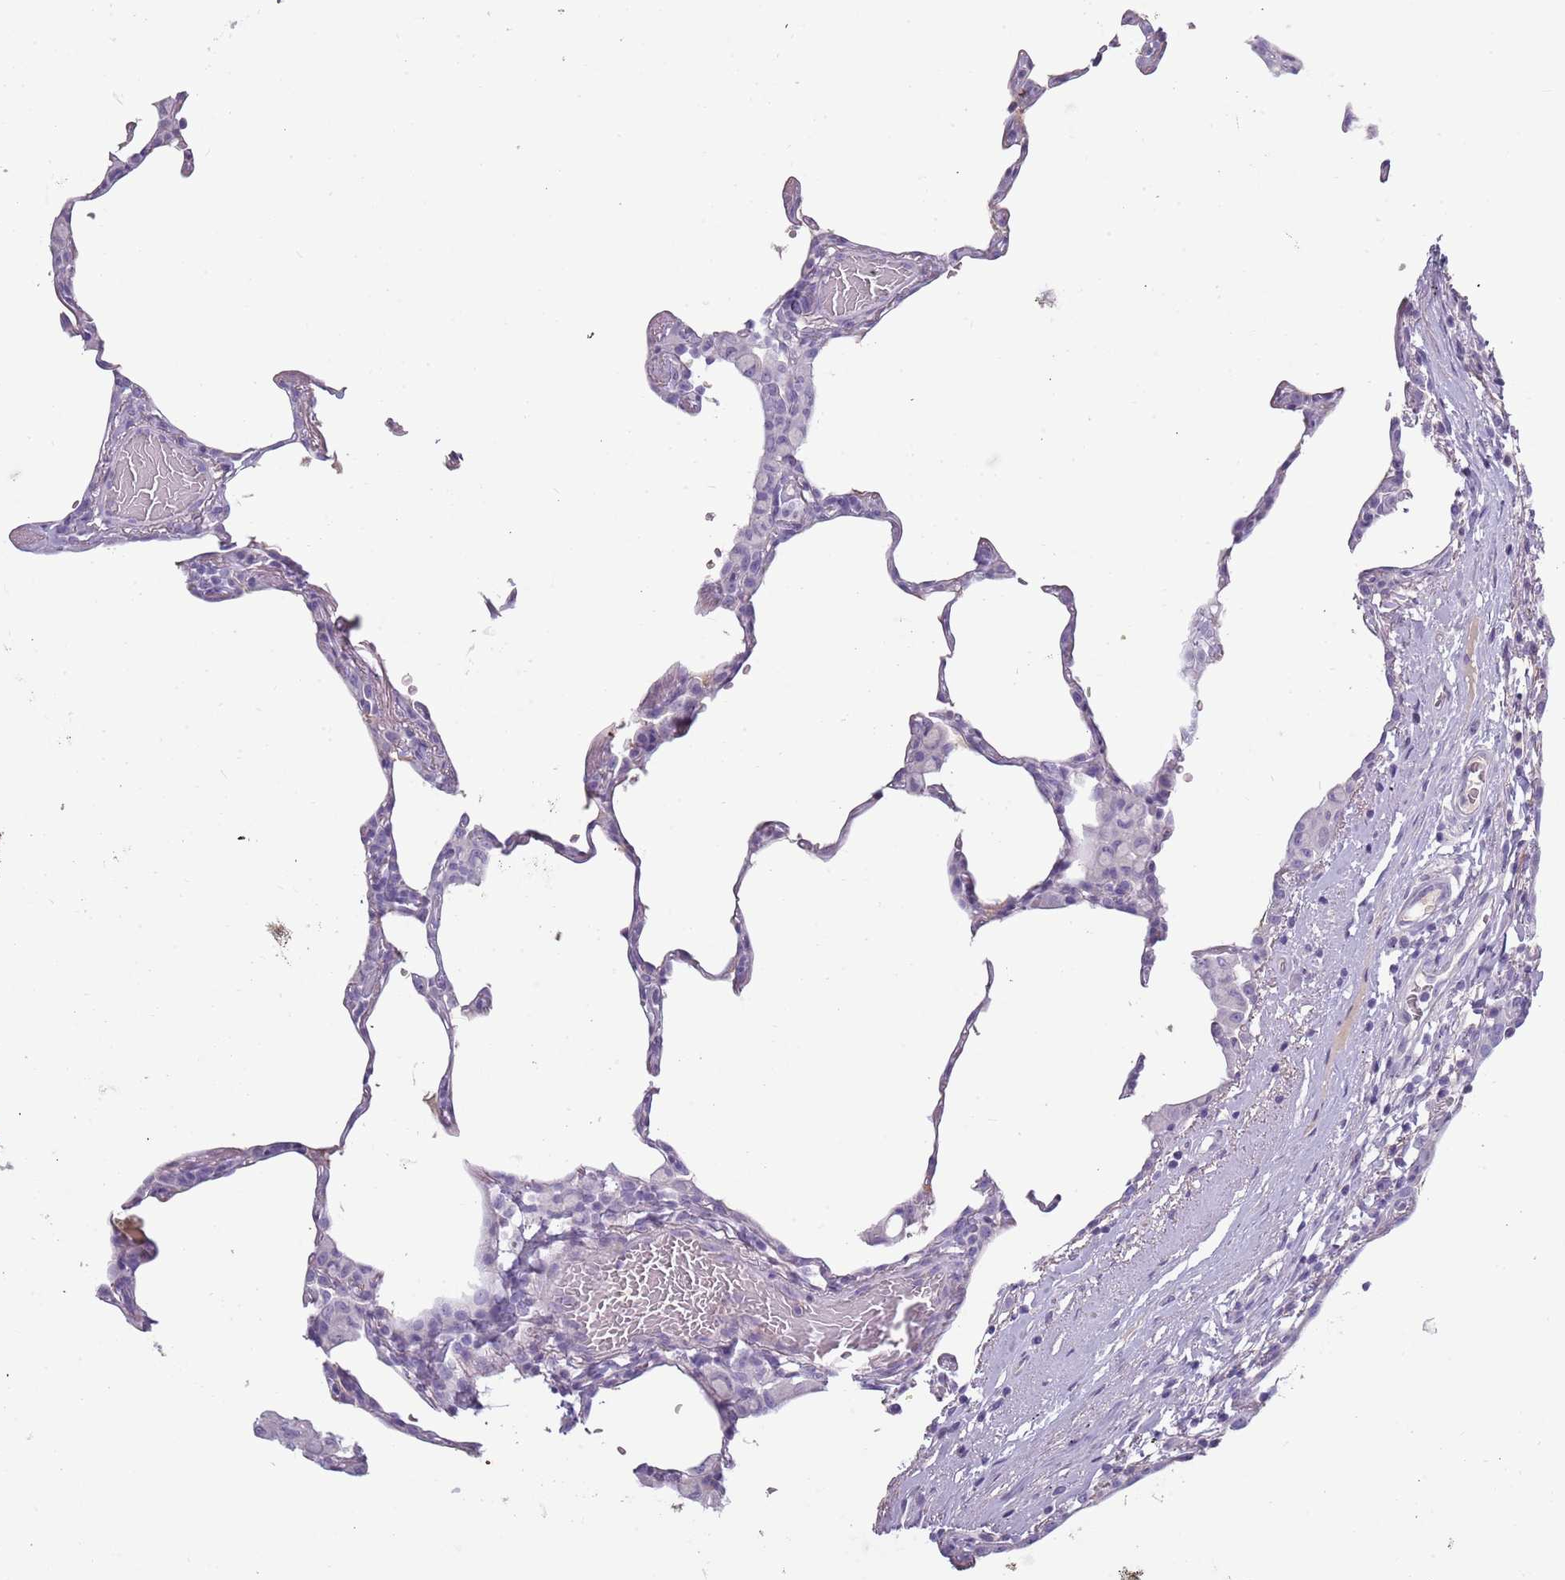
{"staining": {"intensity": "negative", "quantity": "none", "location": "none"}, "tissue": "lung", "cell_type": "Alveolar cells", "image_type": "normal", "snomed": [{"axis": "morphology", "description": "Normal tissue, NOS"}, {"axis": "topography", "description": "Lung"}], "caption": "Immunohistochemical staining of normal lung displays no significant positivity in alveolar cells.", "gene": "TNFRSF6B", "patient": {"sex": "female", "age": 57}}